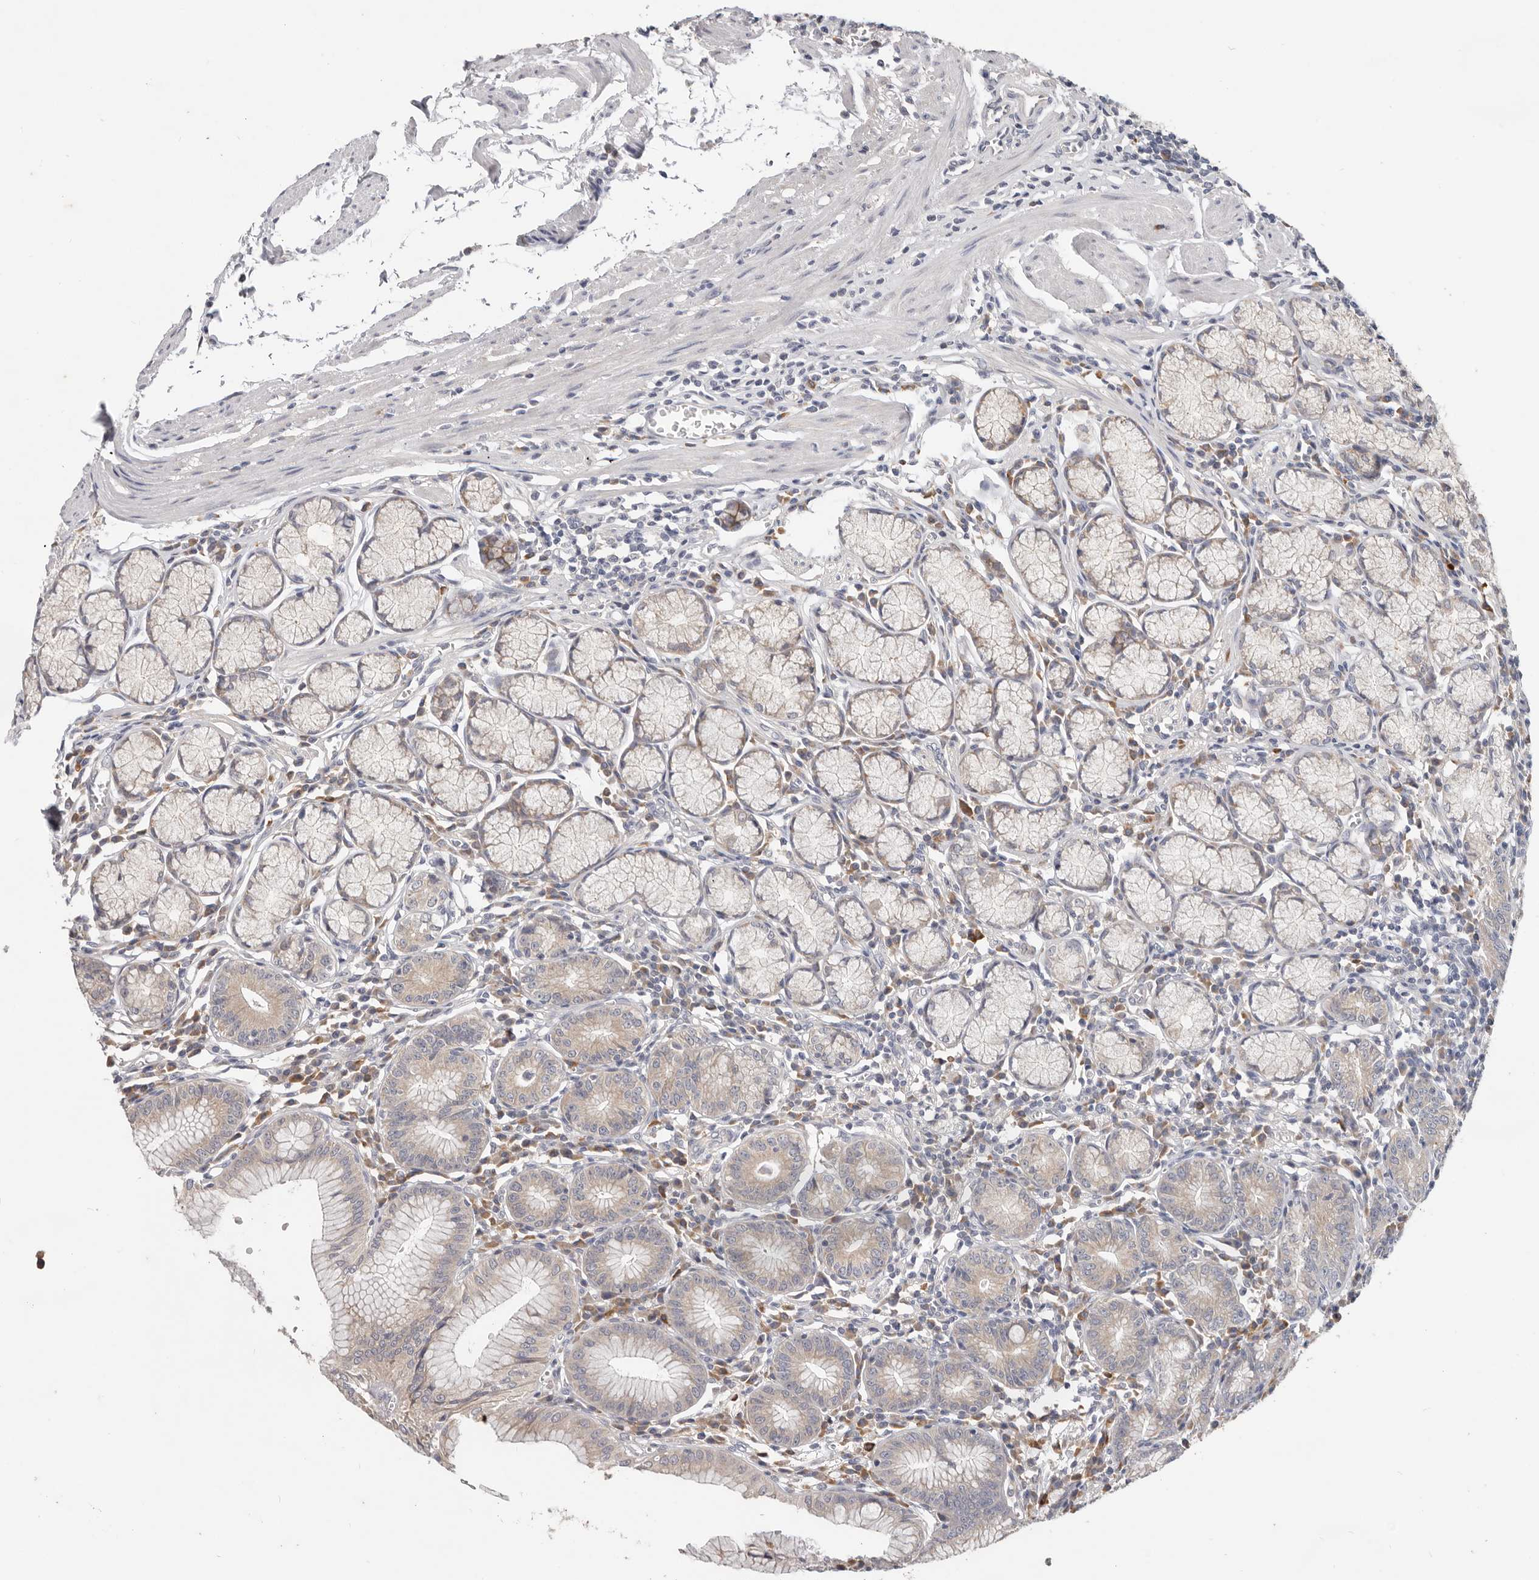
{"staining": {"intensity": "weak", "quantity": "25%-75%", "location": "cytoplasmic/membranous"}, "tissue": "stomach", "cell_type": "Glandular cells", "image_type": "normal", "snomed": [{"axis": "morphology", "description": "Normal tissue, NOS"}, {"axis": "topography", "description": "Stomach"}], "caption": "Immunohistochemical staining of unremarkable human stomach displays low levels of weak cytoplasmic/membranous positivity in about 25%-75% of glandular cells.", "gene": "WDR77", "patient": {"sex": "male", "age": 55}}